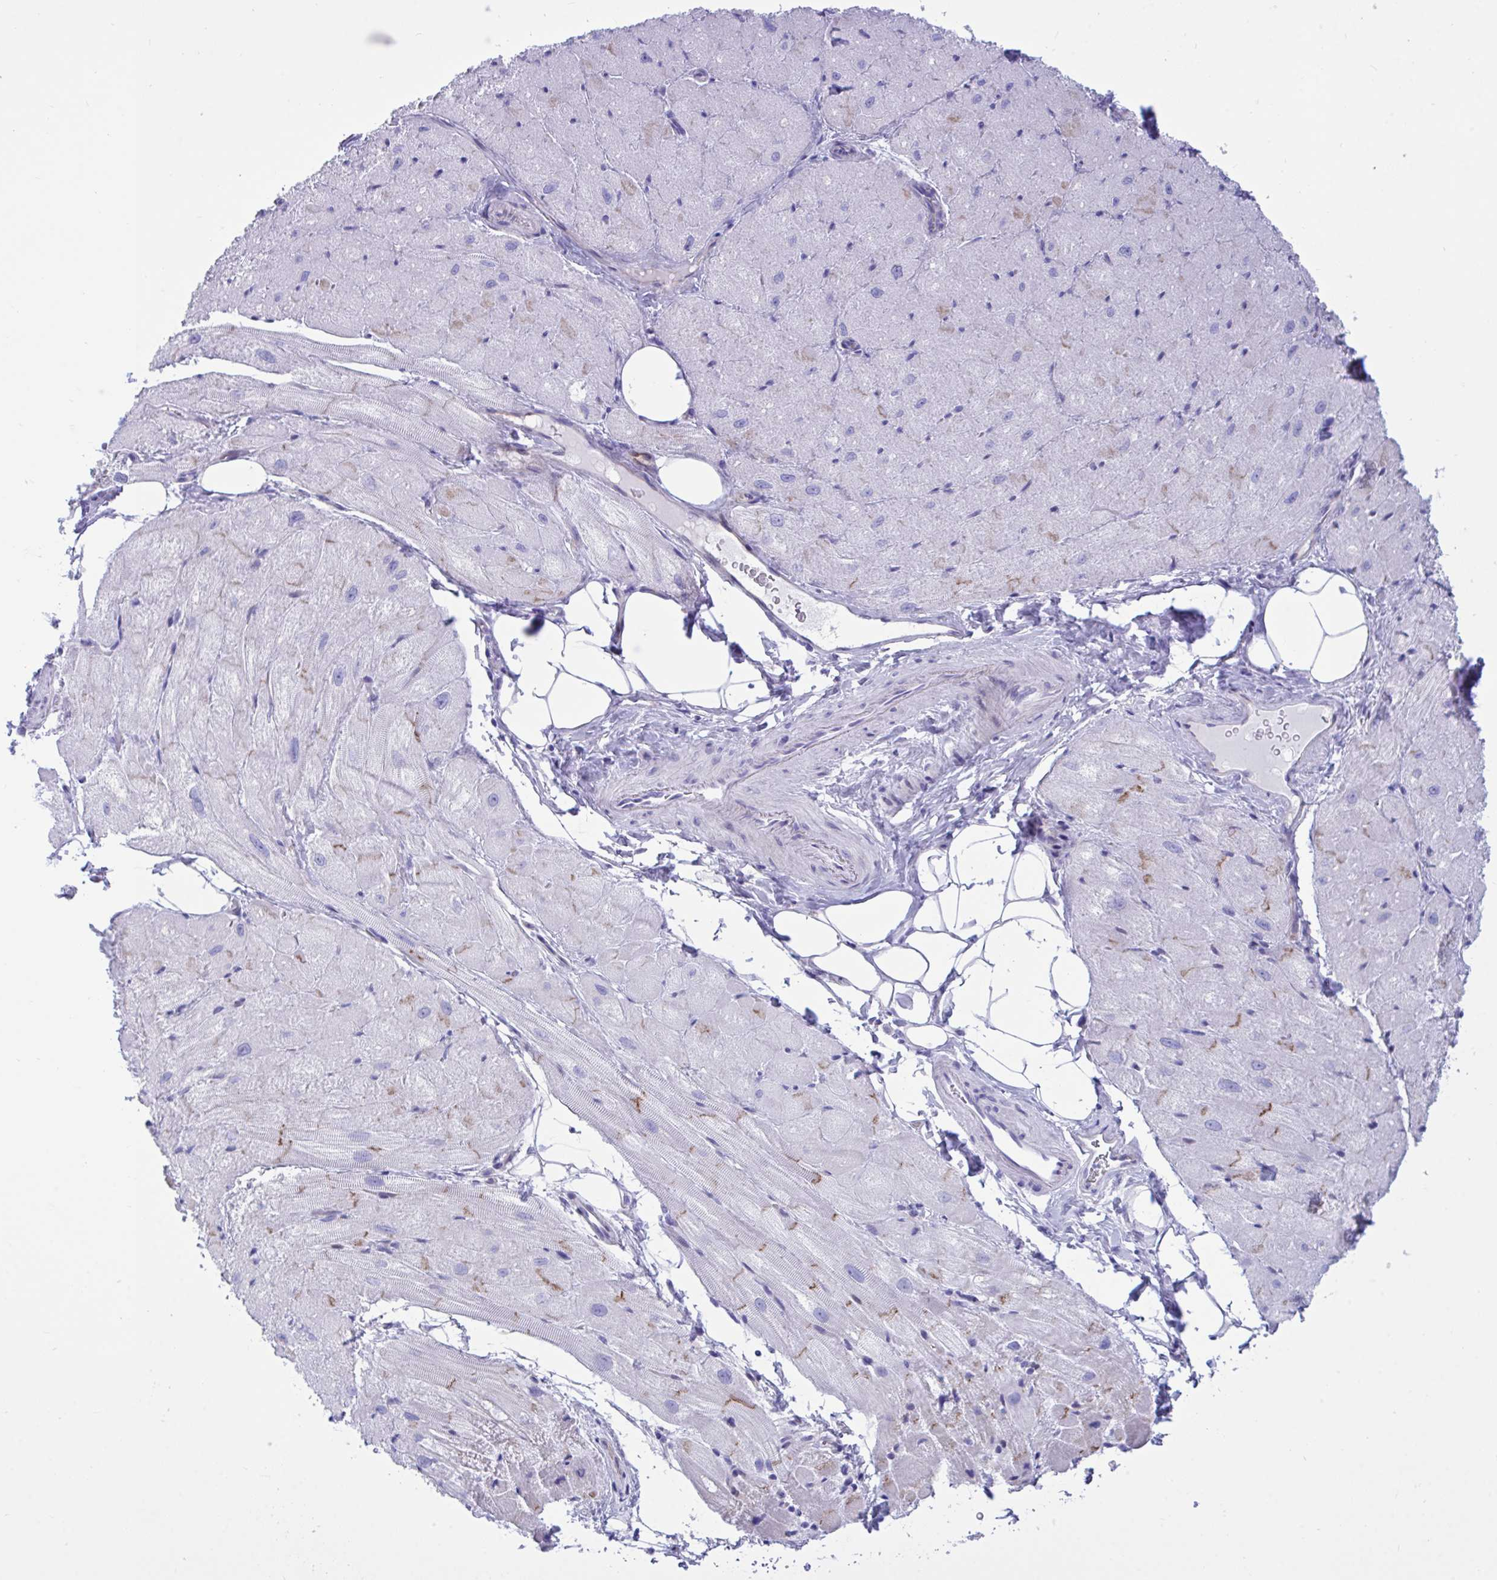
{"staining": {"intensity": "strong", "quantity": "25%-75%", "location": "cytoplasmic/membranous"}, "tissue": "heart muscle", "cell_type": "Cardiomyocytes", "image_type": "normal", "snomed": [{"axis": "morphology", "description": "Normal tissue, NOS"}, {"axis": "topography", "description": "Heart"}], "caption": "DAB immunohistochemical staining of normal human heart muscle shows strong cytoplasmic/membranous protein expression in about 25%-75% of cardiomyocytes. The protein is stained brown, and the nuclei are stained in blue (DAB IHC with brightfield microscopy, high magnification).", "gene": "BEX5", "patient": {"sex": "male", "age": 62}}